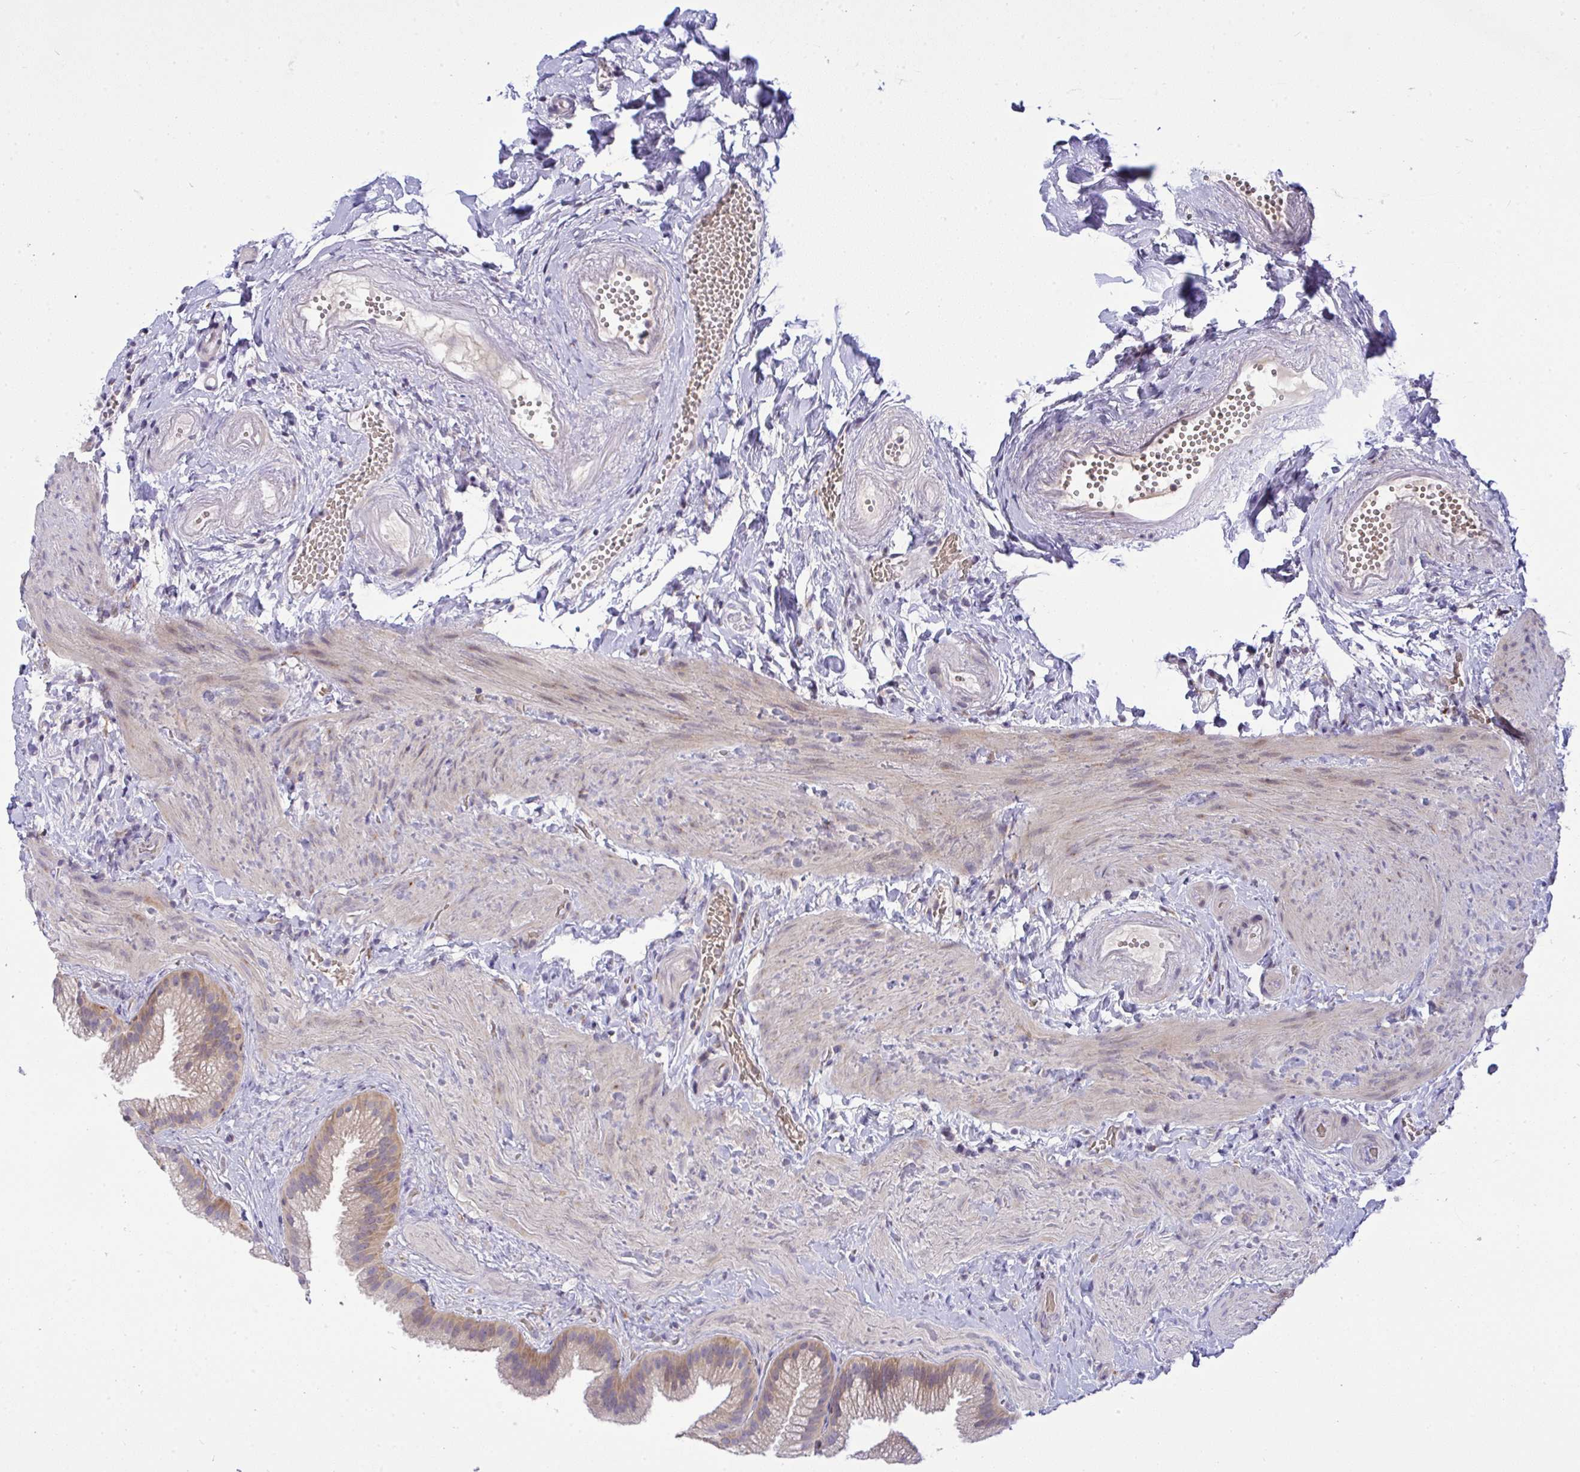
{"staining": {"intensity": "moderate", "quantity": "25%-75%", "location": "cytoplasmic/membranous"}, "tissue": "gallbladder", "cell_type": "Glandular cells", "image_type": "normal", "snomed": [{"axis": "morphology", "description": "Normal tissue, NOS"}, {"axis": "topography", "description": "Gallbladder"}], "caption": "Unremarkable gallbladder reveals moderate cytoplasmic/membranous expression in about 25%-75% of glandular cells.", "gene": "SLC9A6", "patient": {"sex": "female", "age": 63}}